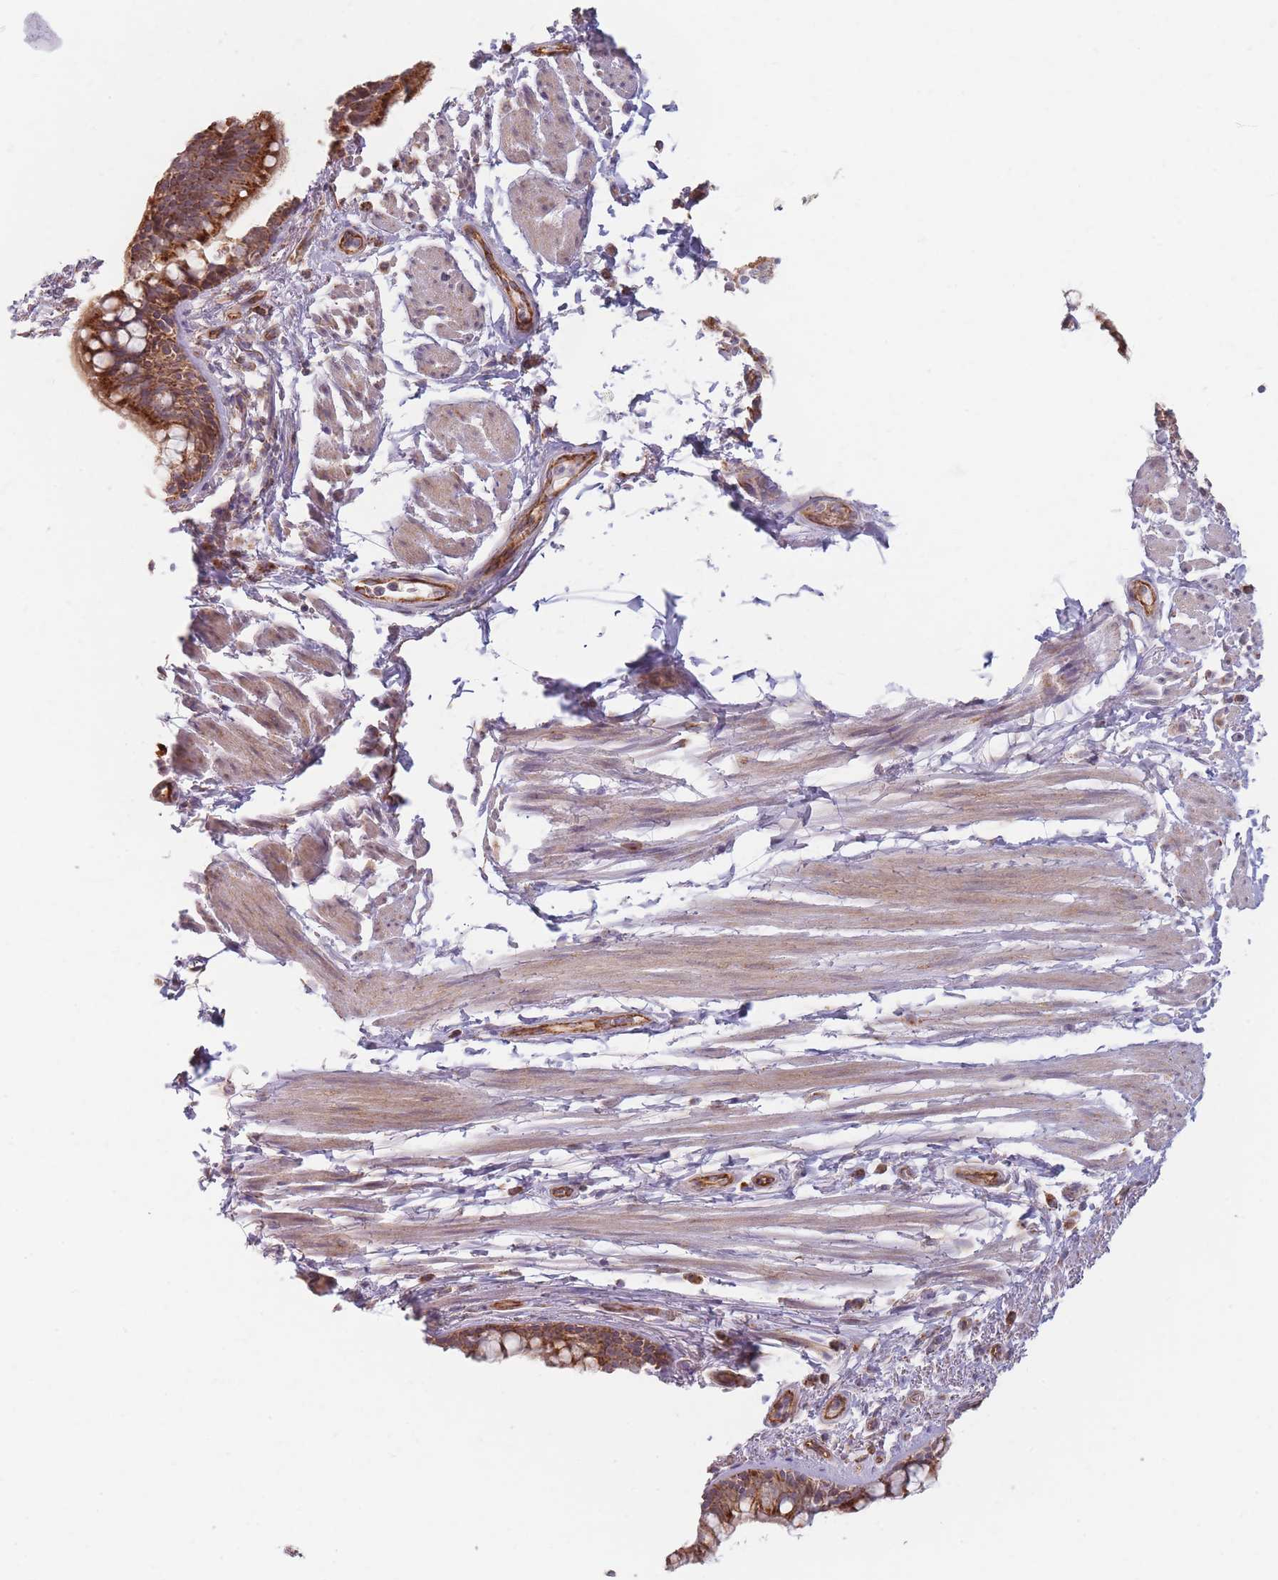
{"staining": {"intensity": "strong", "quantity": ">75%", "location": "cytoplasmic/membranous"}, "tissue": "bronchus", "cell_type": "Respiratory epithelial cells", "image_type": "normal", "snomed": [{"axis": "morphology", "description": "Normal tissue, NOS"}, {"axis": "morphology", "description": "Neoplasm, uncertain whether benign or malignant"}, {"axis": "topography", "description": "Bronchus"}, {"axis": "topography", "description": "Lung"}], "caption": "Human bronchus stained with a brown dye reveals strong cytoplasmic/membranous positive positivity in approximately >75% of respiratory epithelial cells.", "gene": "ESRP2", "patient": {"sex": "male", "age": 55}}